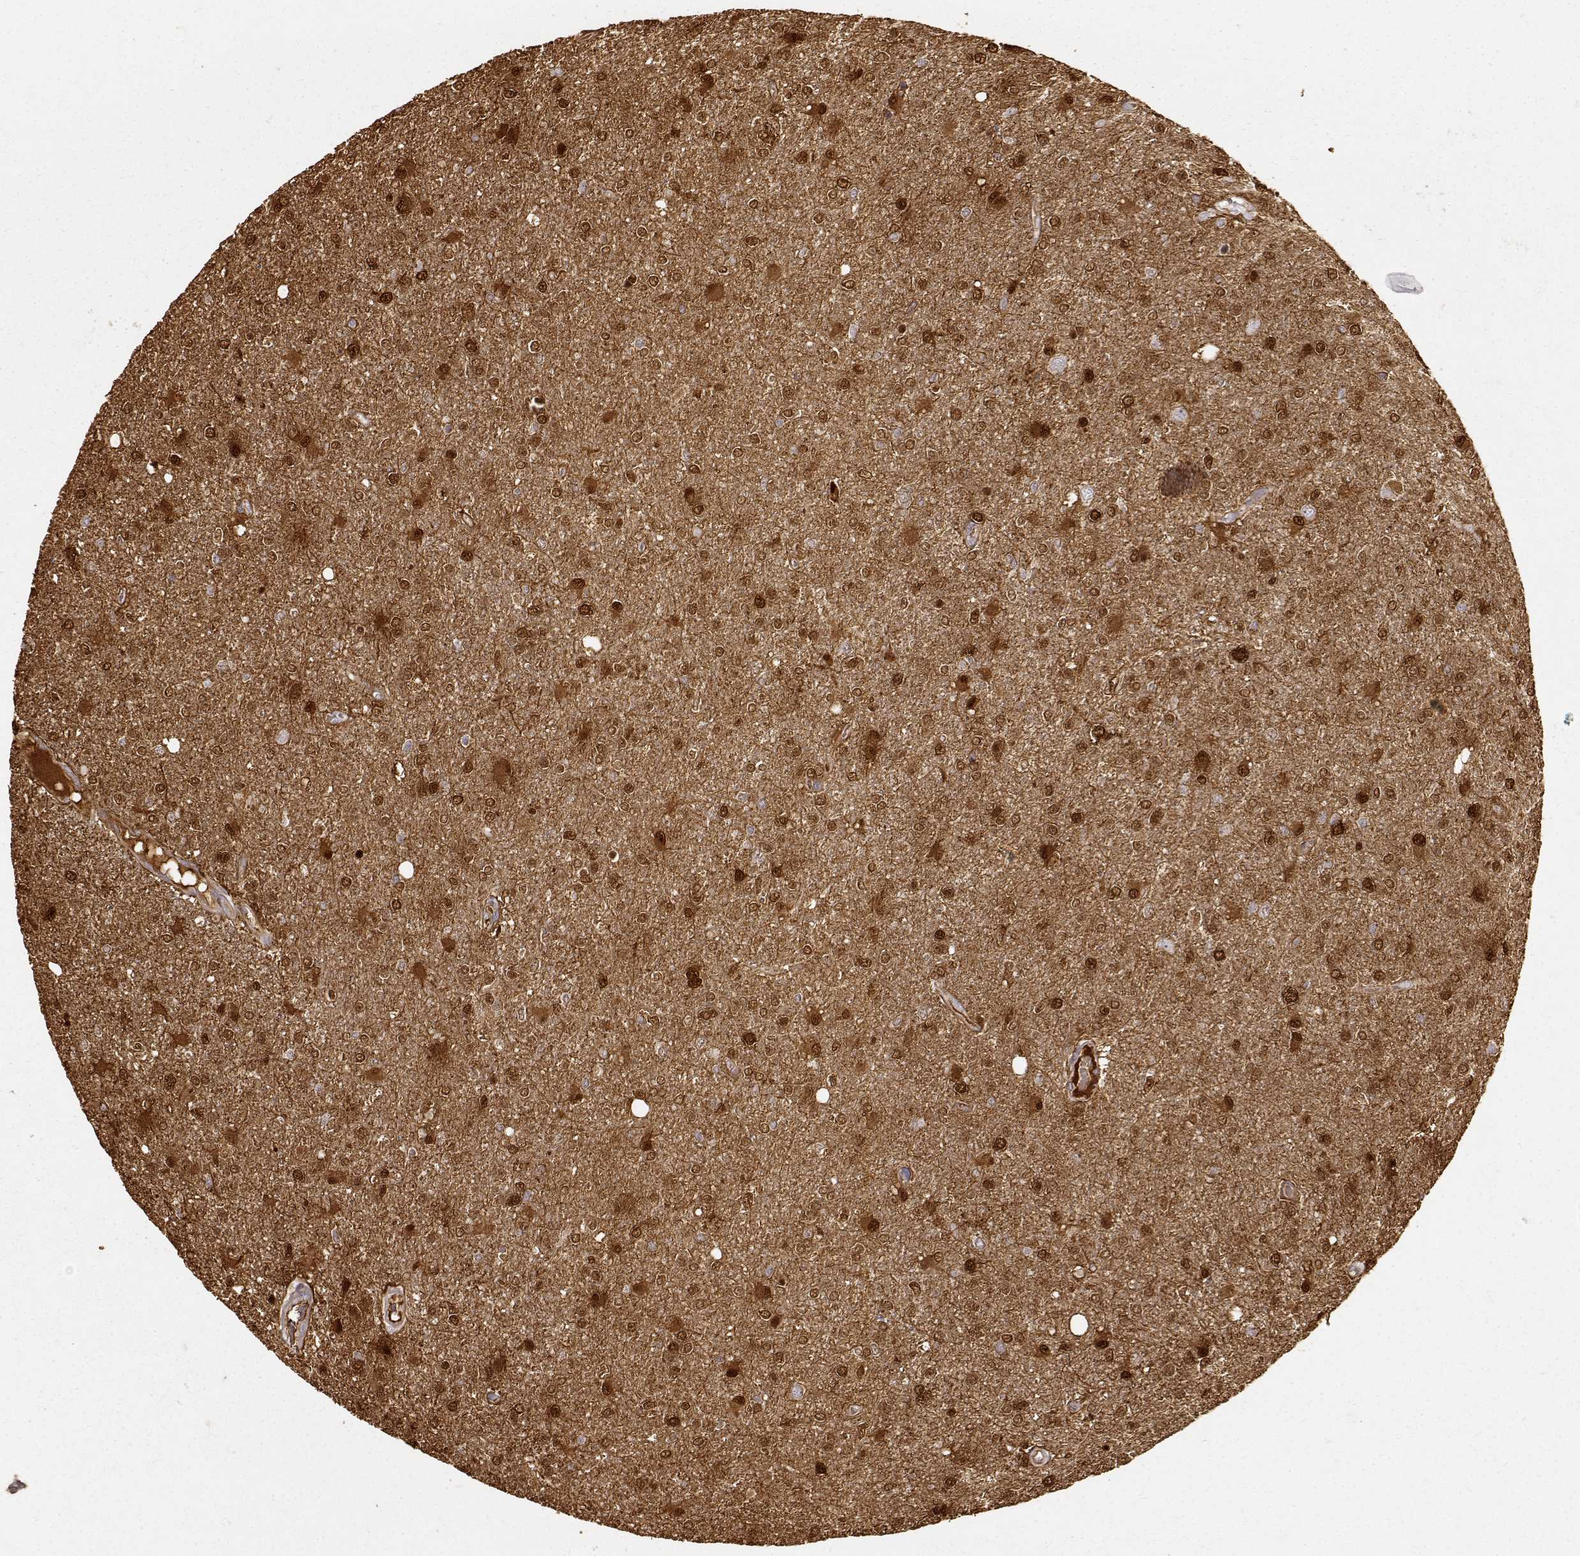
{"staining": {"intensity": "strong", "quantity": ">75%", "location": "cytoplasmic/membranous,nuclear"}, "tissue": "glioma", "cell_type": "Tumor cells", "image_type": "cancer", "snomed": [{"axis": "morphology", "description": "Glioma, malignant, High grade"}, {"axis": "topography", "description": "Cerebral cortex"}], "caption": "A brown stain highlights strong cytoplasmic/membranous and nuclear staining of a protein in human high-grade glioma (malignant) tumor cells.", "gene": "S100B", "patient": {"sex": "male", "age": 70}}